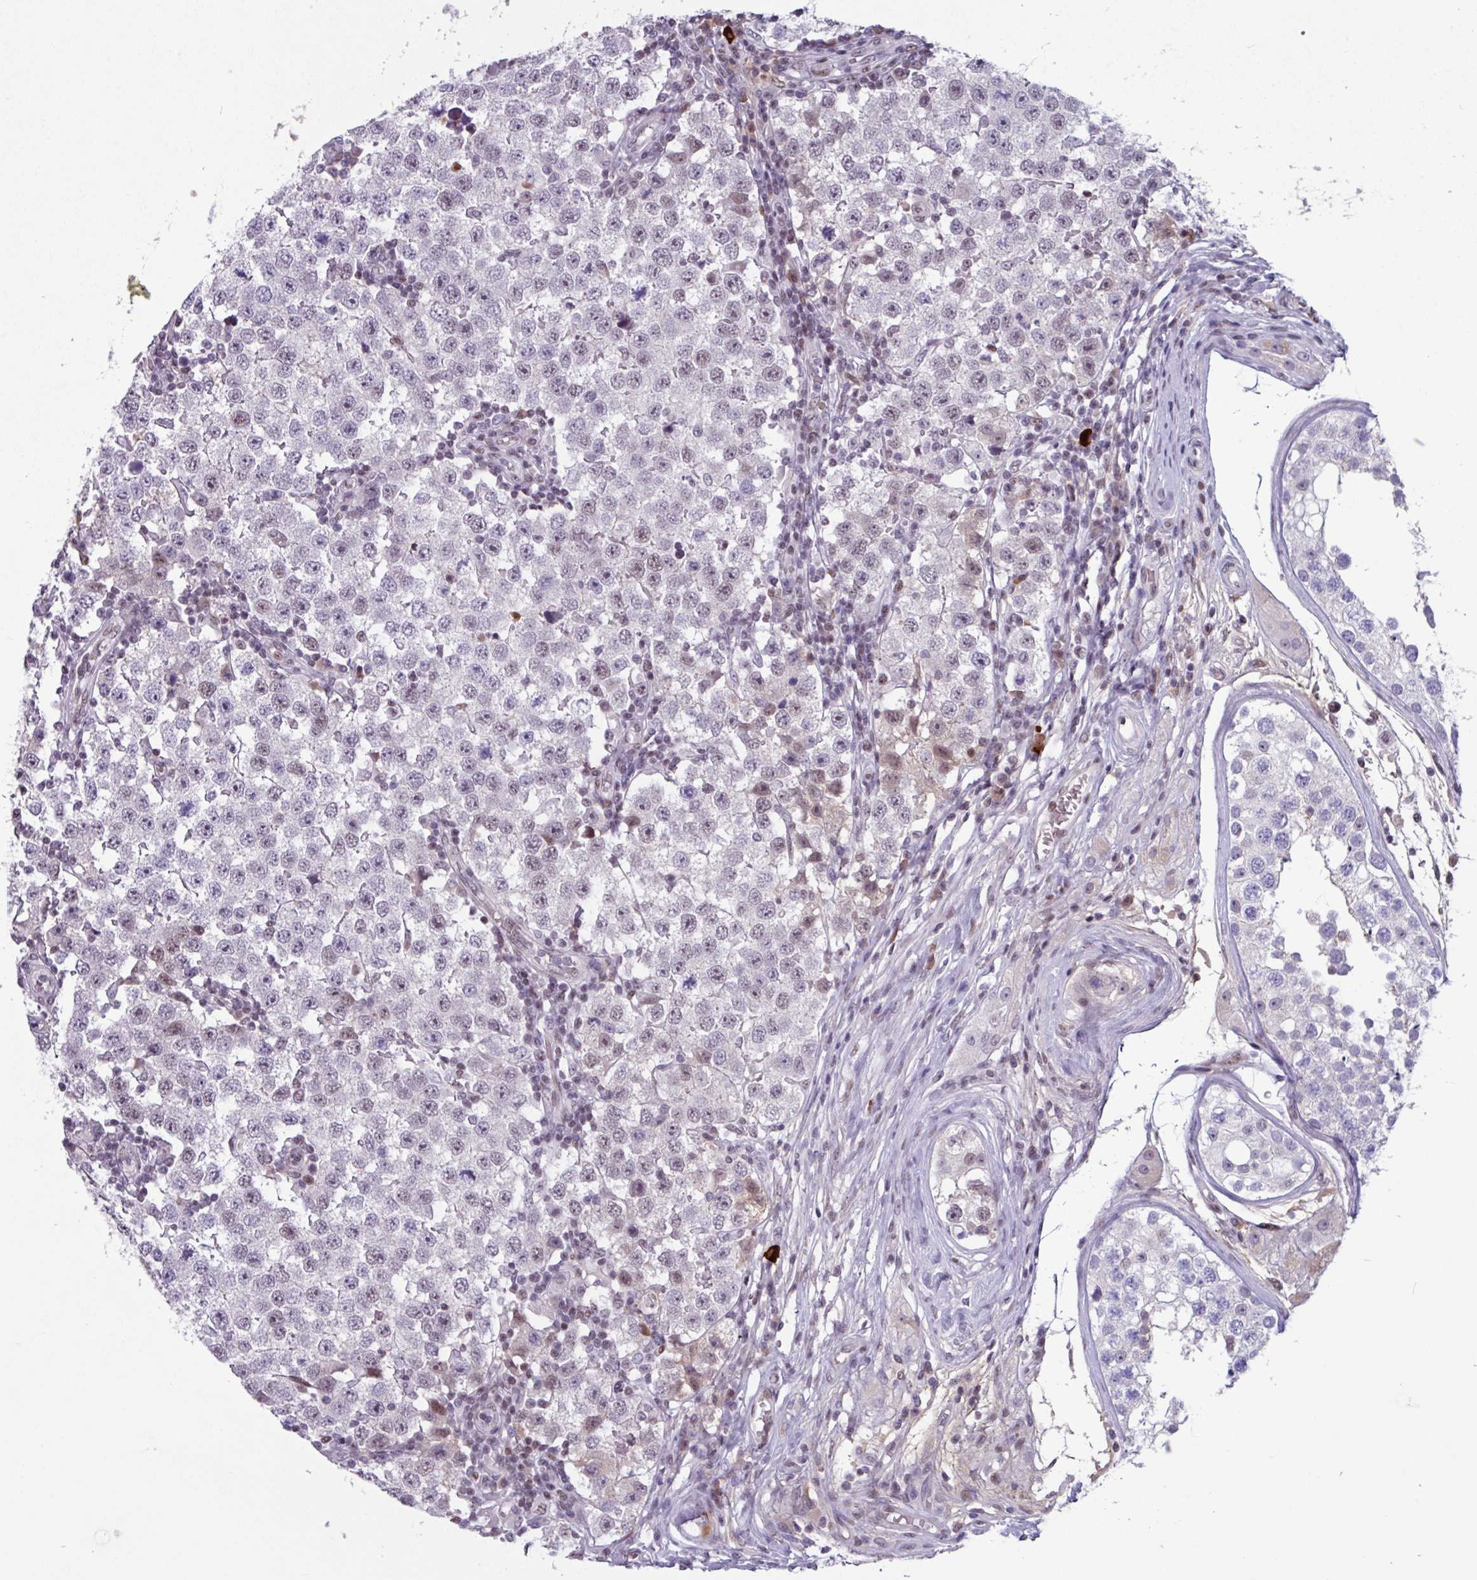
{"staining": {"intensity": "weak", "quantity": "<25%", "location": "nuclear"}, "tissue": "testis cancer", "cell_type": "Tumor cells", "image_type": "cancer", "snomed": [{"axis": "morphology", "description": "Seminoma, NOS"}, {"axis": "topography", "description": "Testis"}], "caption": "DAB immunohistochemical staining of human testis seminoma exhibits no significant staining in tumor cells. (Brightfield microscopy of DAB (3,3'-diaminobenzidine) IHC at high magnification).", "gene": "ZNF575", "patient": {"sex": "male", "age": 34}}